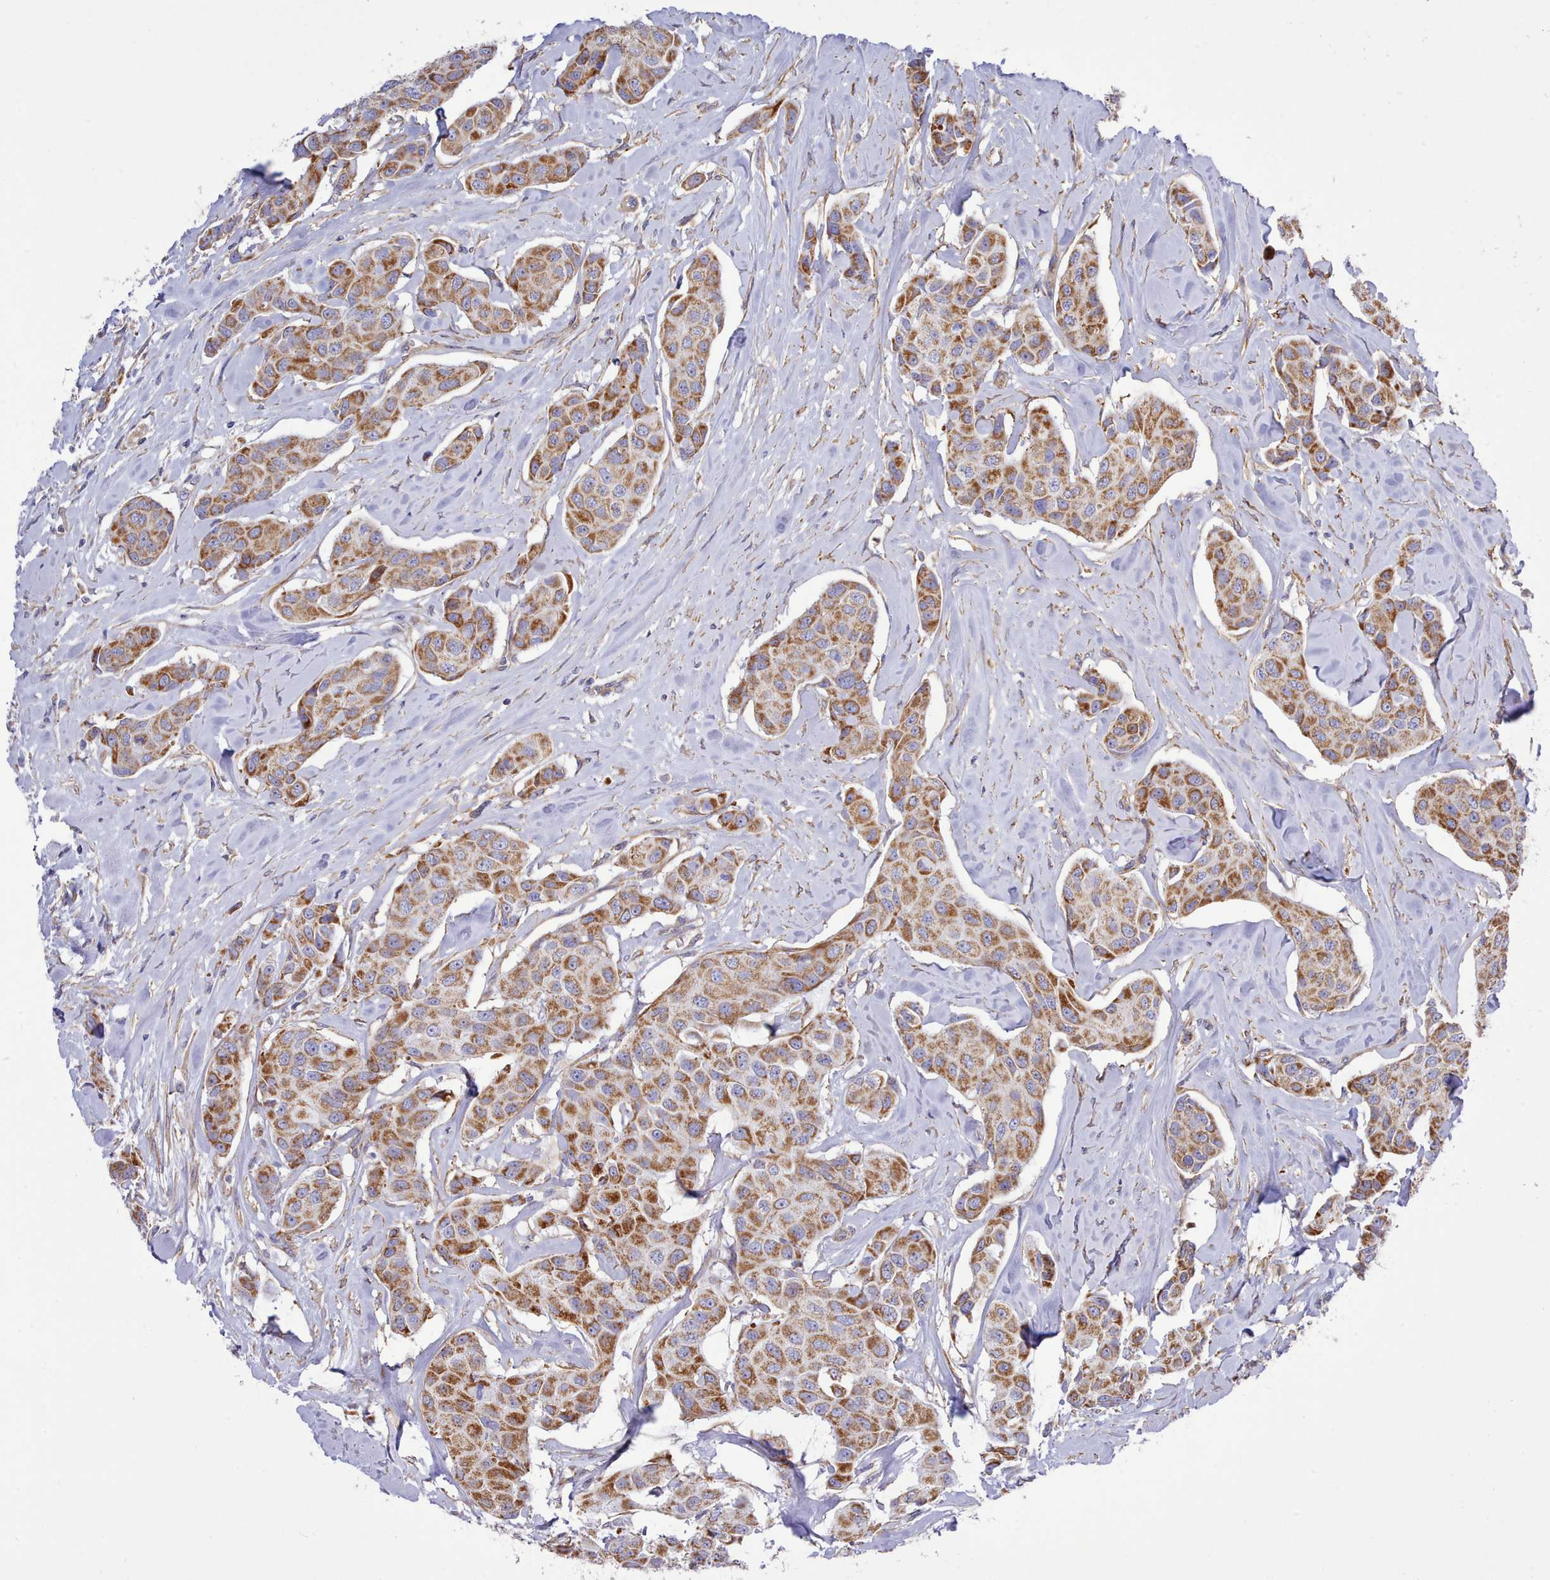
{"staining": {"intensity": "moderate", "quantity": ">75%", "location": "cytoplasmic/membranous"}, "tissue": "breast cancer", "cell_type": "Tumor cells", "image_type": "cancer", "snomed": [{"axis": "morphology", "description": "Duct carcinoma"}, {"axis": "topography", "description": "Breast"}, {"axis": "topography", "description": "Lymph node"}], "caption": "Moderate cytoplasmic/membranous staining for a protein is seen in about >75% of tumor cells of breast cancer (infiltrating ductal carcinoma) using IHC.", "gene": "MRPL21", "patient": {"sex": "female", "age": 80}}